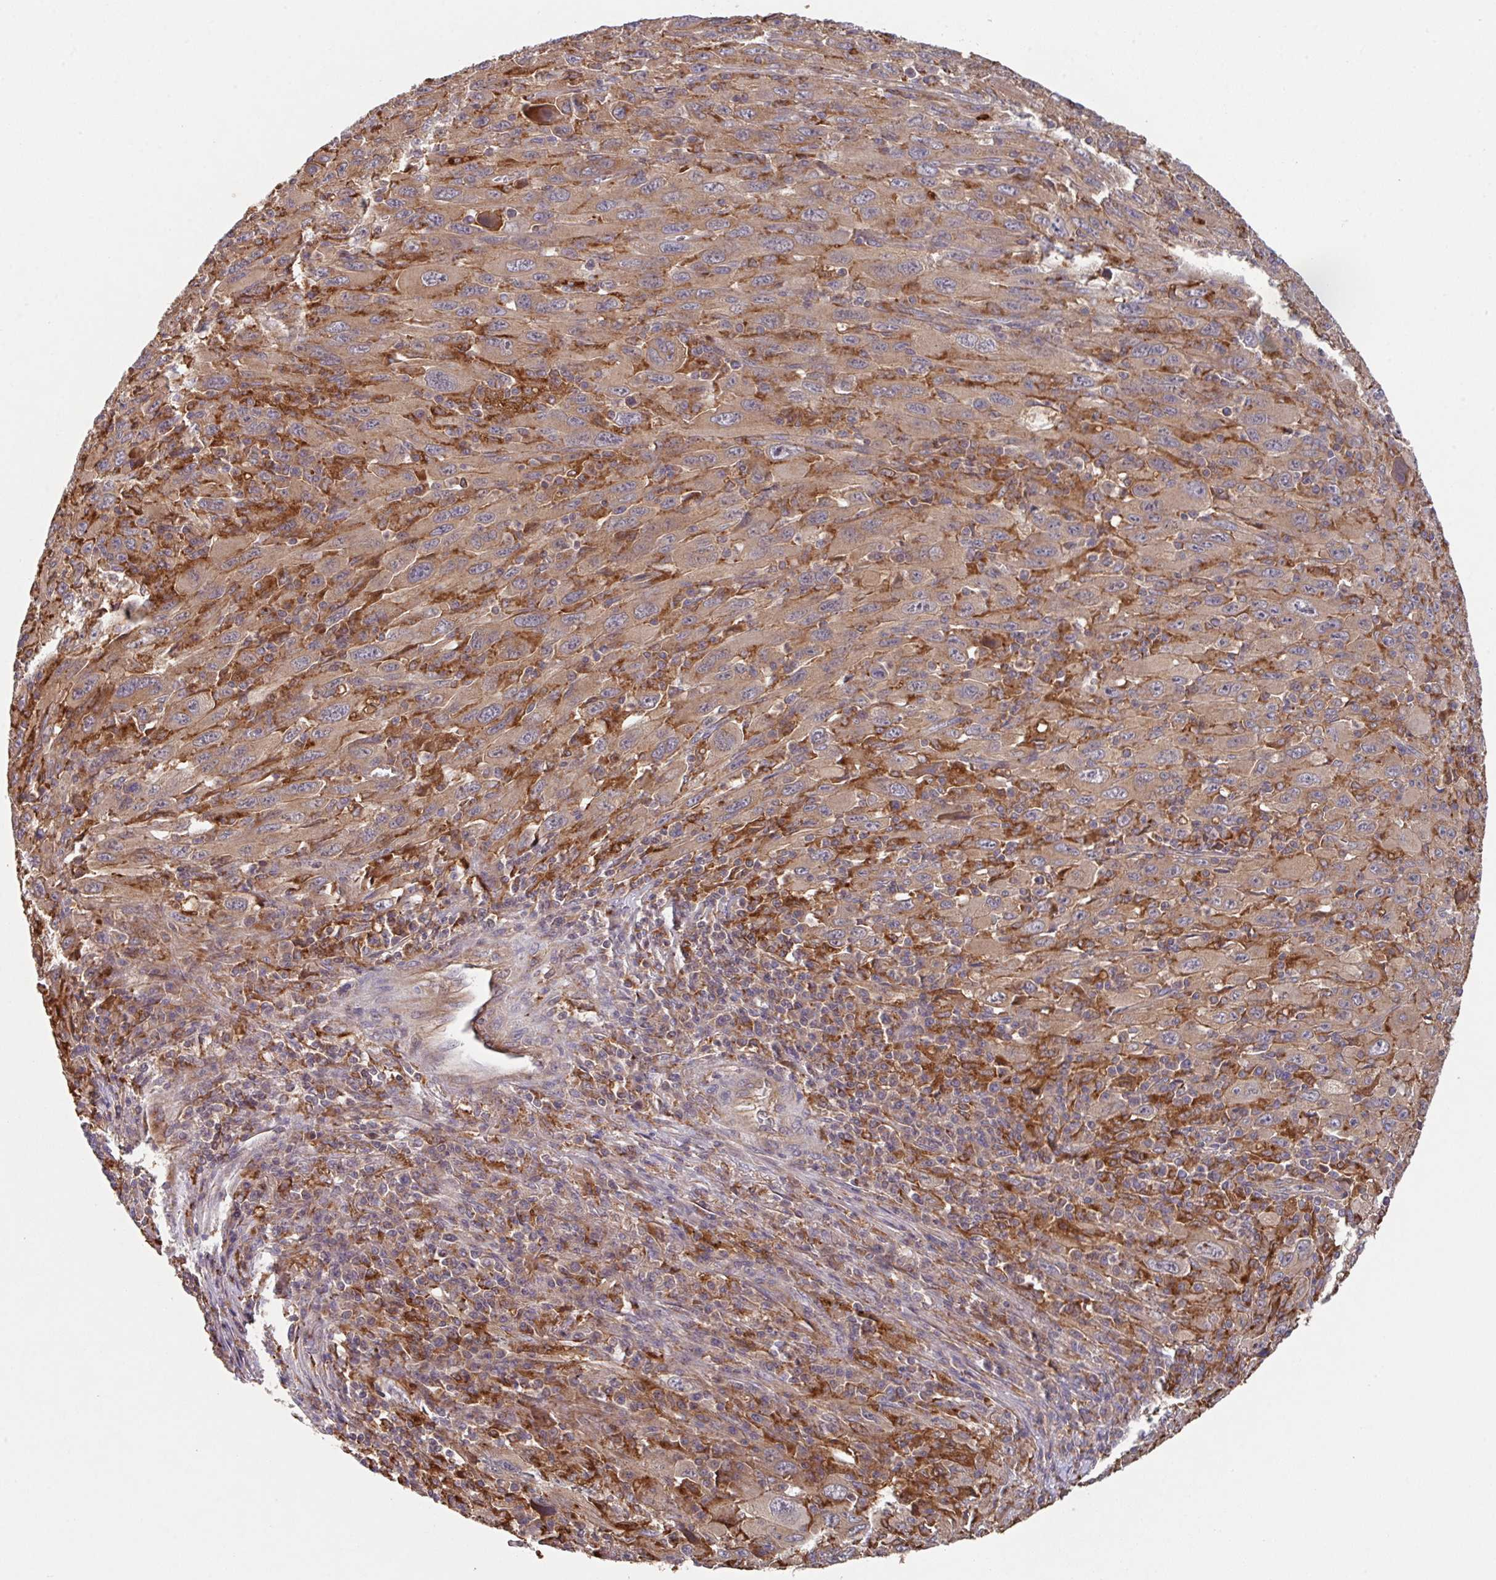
{"staining": {"intensity": "moderate", "quantity": ">75%", "location": "cytoplasmic/membranous"}, "tissue": "melanoma", "cell_type": "Tumor cells", "image_type": "cancer", "snomed": [{"axis": "morphology", "description": "Malignant melanoma, Metastatic site"}, {"axis": "topography", "description": "Skin"}], "caption": "IHC histopathology image of neoplastic tissue: melanoma stained using IHC exhibits medium levels of moderate protein expression localized specifically in the cytoplasmic/membranous of tumor cells, appearing as a cytoplasmic/membranous brown color.", "gene": "TRIM14", "patient": {"sex": "female", "age": 56}}